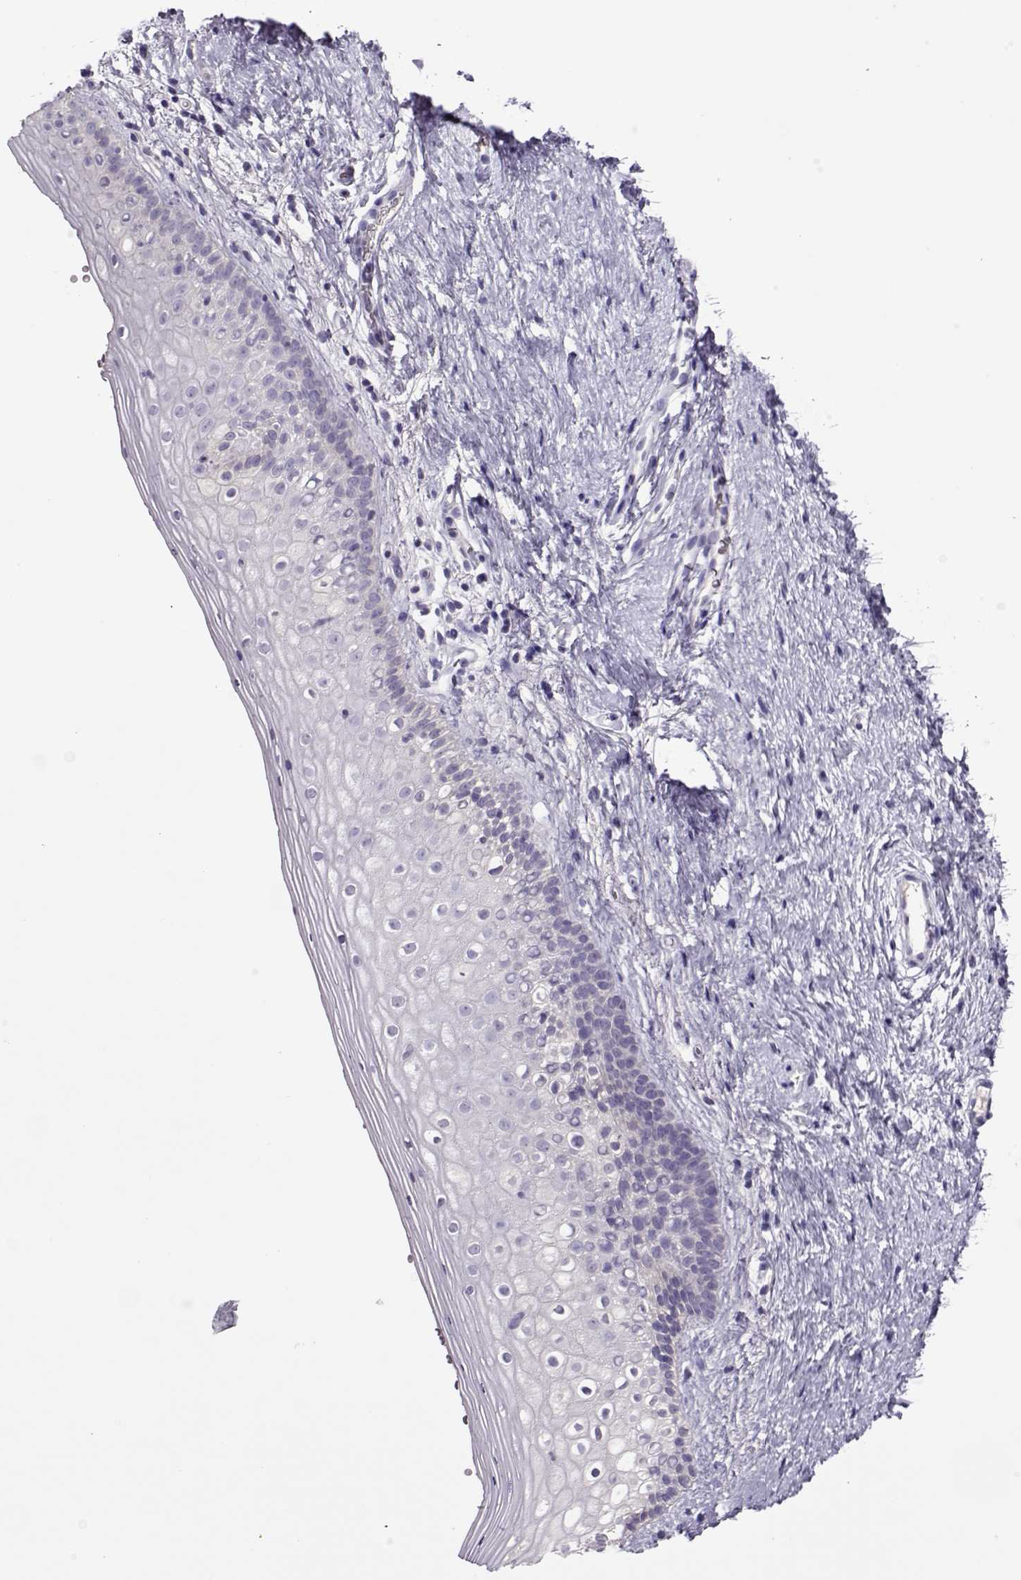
{"staining": {"intensity": "negative", "quantity": "none", "location": "none"}, "tissue": "vagina", "cell_type": "Squamous epithelial cells", "image_type": "normal", "snomed": [{"axis": "morphology", "description": "Normal tissue, NOS"}, {"axis": "topography", "description": "Vagina"}], "caption": "The photomicrograph displays no staining of squamous epithelial cells in benign vagina.", "gene": "LINGO1", "patient": {"sex": "female", "age": 47}}